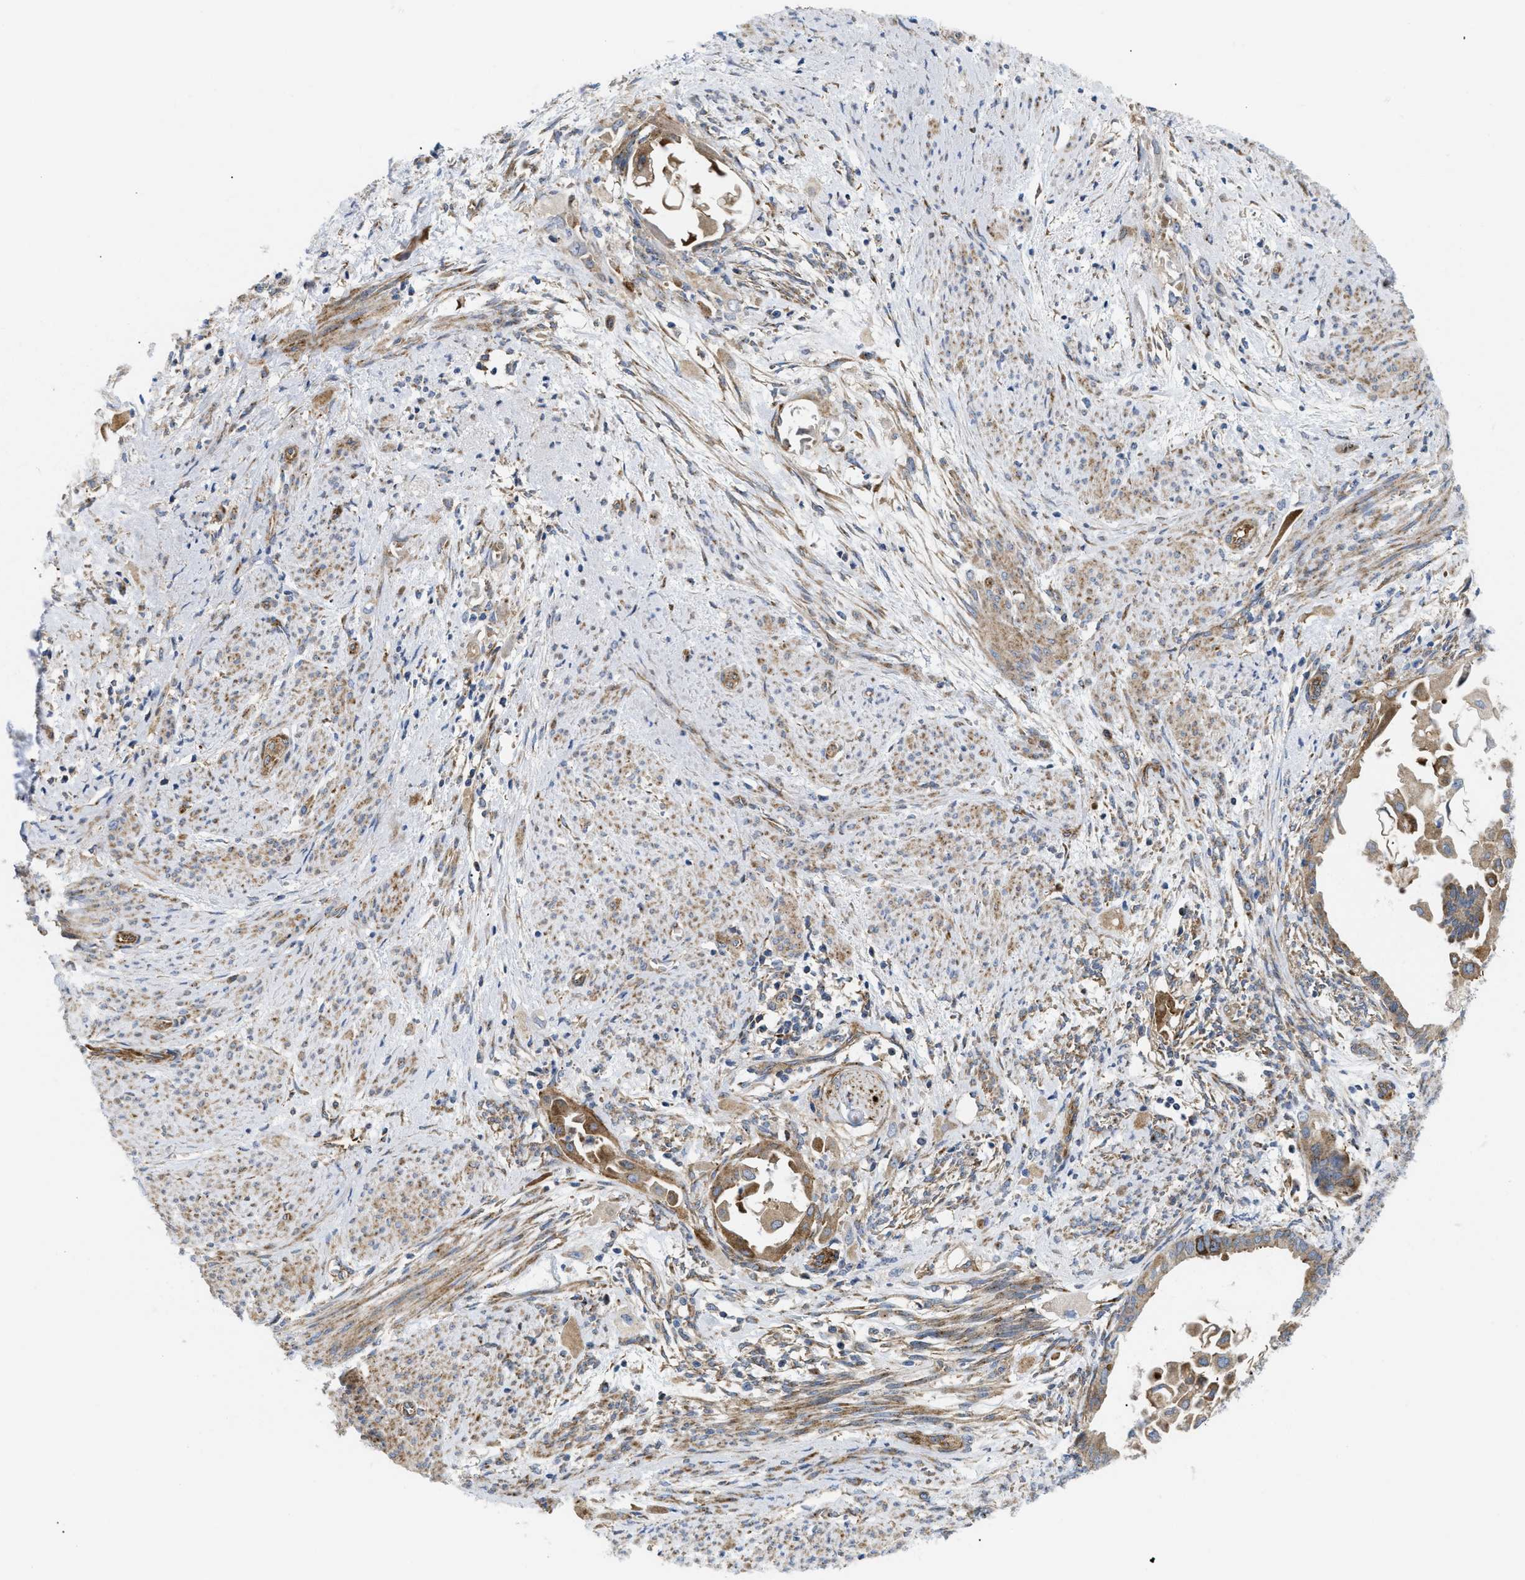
{"staining": {"intensity": "moderate", "quantity": ">75%", "location": "cytoplasmic/membranous"}, "tissue": "cervical cancer", "cell_type": "Tumor cells", "image_type": "cancer", "snomed": [{"axis": "morphology", "description": "Normal tissue, NOS"}, {"axis": "morphology", "description": "Adenocarcinoma, NOS"}, {"axis": "topography", "description": "Cervix"}, {"axis": "topography", "description": "Endometrium"}], "caption": "There is medium levels of moderate cytoplasmic/membranous staining in tumor cells of cervical cancer (adenocarcinoma), as demonstrated by immunohistochemical staining (brown color).", "gene": "DCTN4", "patient": {"sex": "female", "age": 86}}